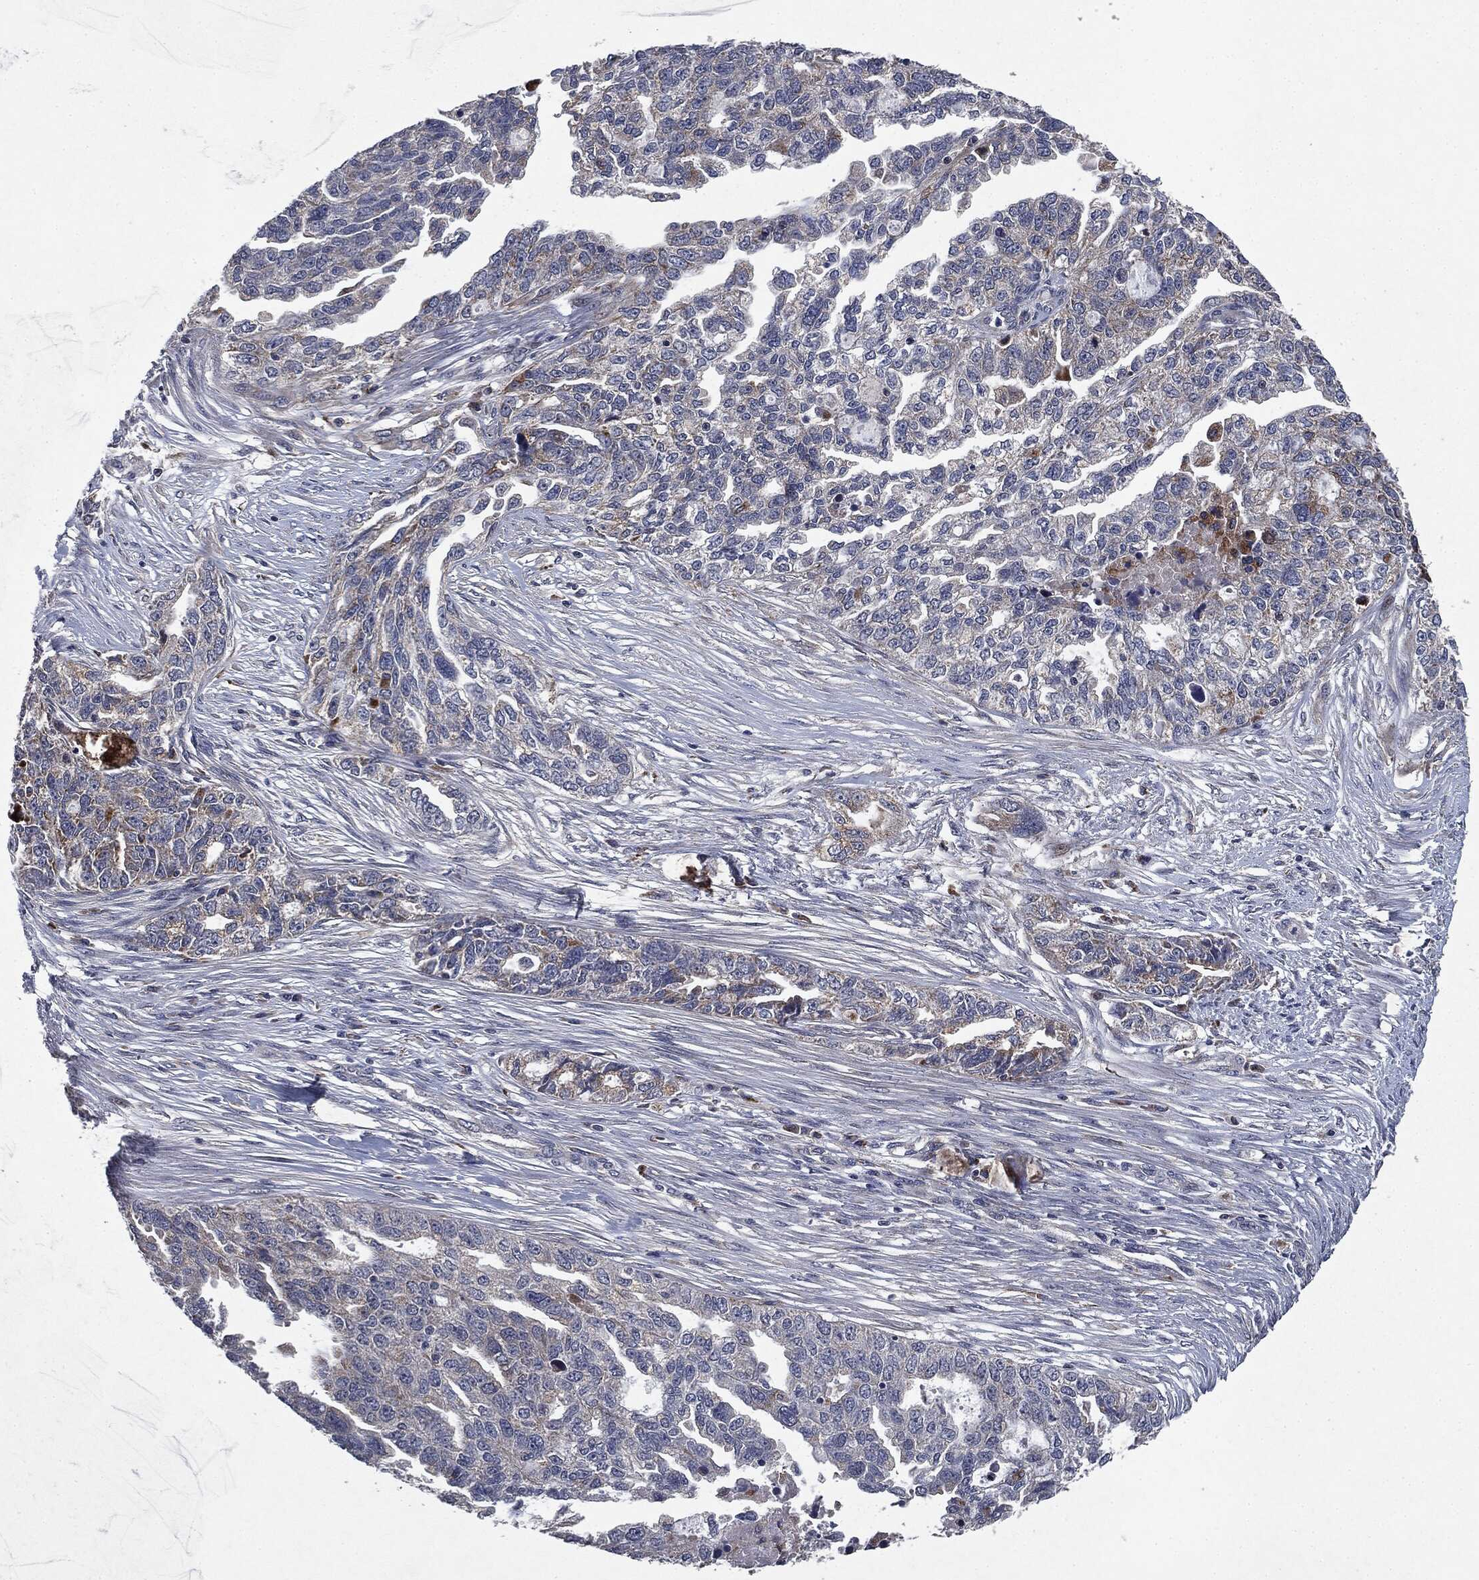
{"staining": {"intensity": "negative", "quantity": "none", "location": "none"}, "tissue": "ovarian cancer", "cell_type": "Tumor cells", "image_type": "cancer", "snomed": [{"axis": "morphology", "description": "Cystadenocarcinoma, serous, NOS"}, {"axis": "topography", "description": "Ovary"}], "caption": "An IHC histopathology image of serous cystadenocarcinoma (ovarian) is shown. There is no staining in tumor cells of serous cystadenocarcinoma (ovarian).", "gene": "SLC31A2", "patient": {"sex": "female", "age": 51}}